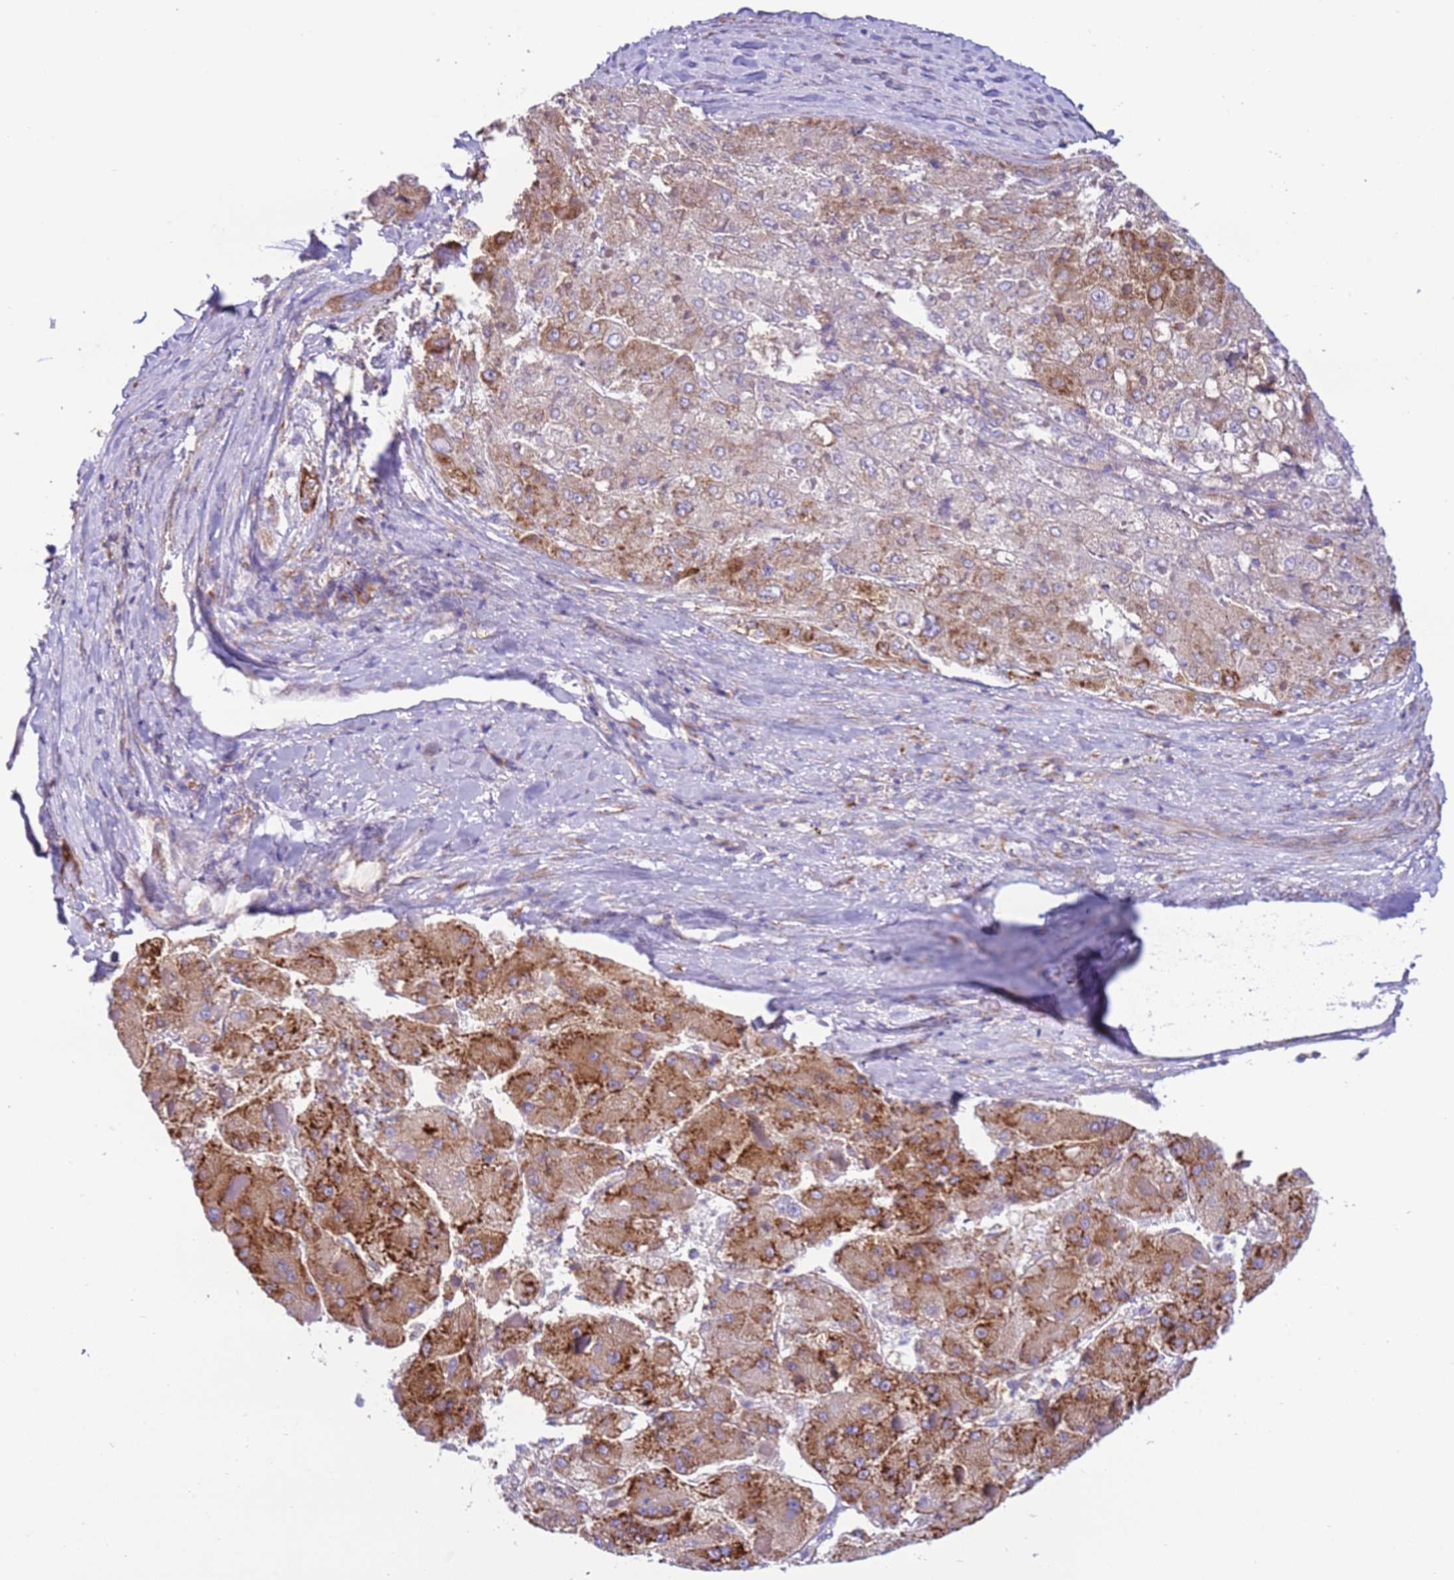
{"staining": {"intensity": "moderate", "quantity": "25%-75%", "location": "cytoplasmic/membranous"}, "tissue": "liver cancer", "cell_type": "Tumor cells", "image_type": "cancer", "snomed": [{"axis": "morphology", "description": "Carcinoma, Hepatocellular, NOS"}, {"axis": "topography", "description": "Liver"}], "caption": "About 25%-75% of tumor cells in human hepatocellular carcinoma (liver) exhibit moderate cytoplasmic/membranous protein positivity as visualized by brown immunohistochemical staining.", "gene": "VARS1", "patient": {"sex": "female", "age": 73}}